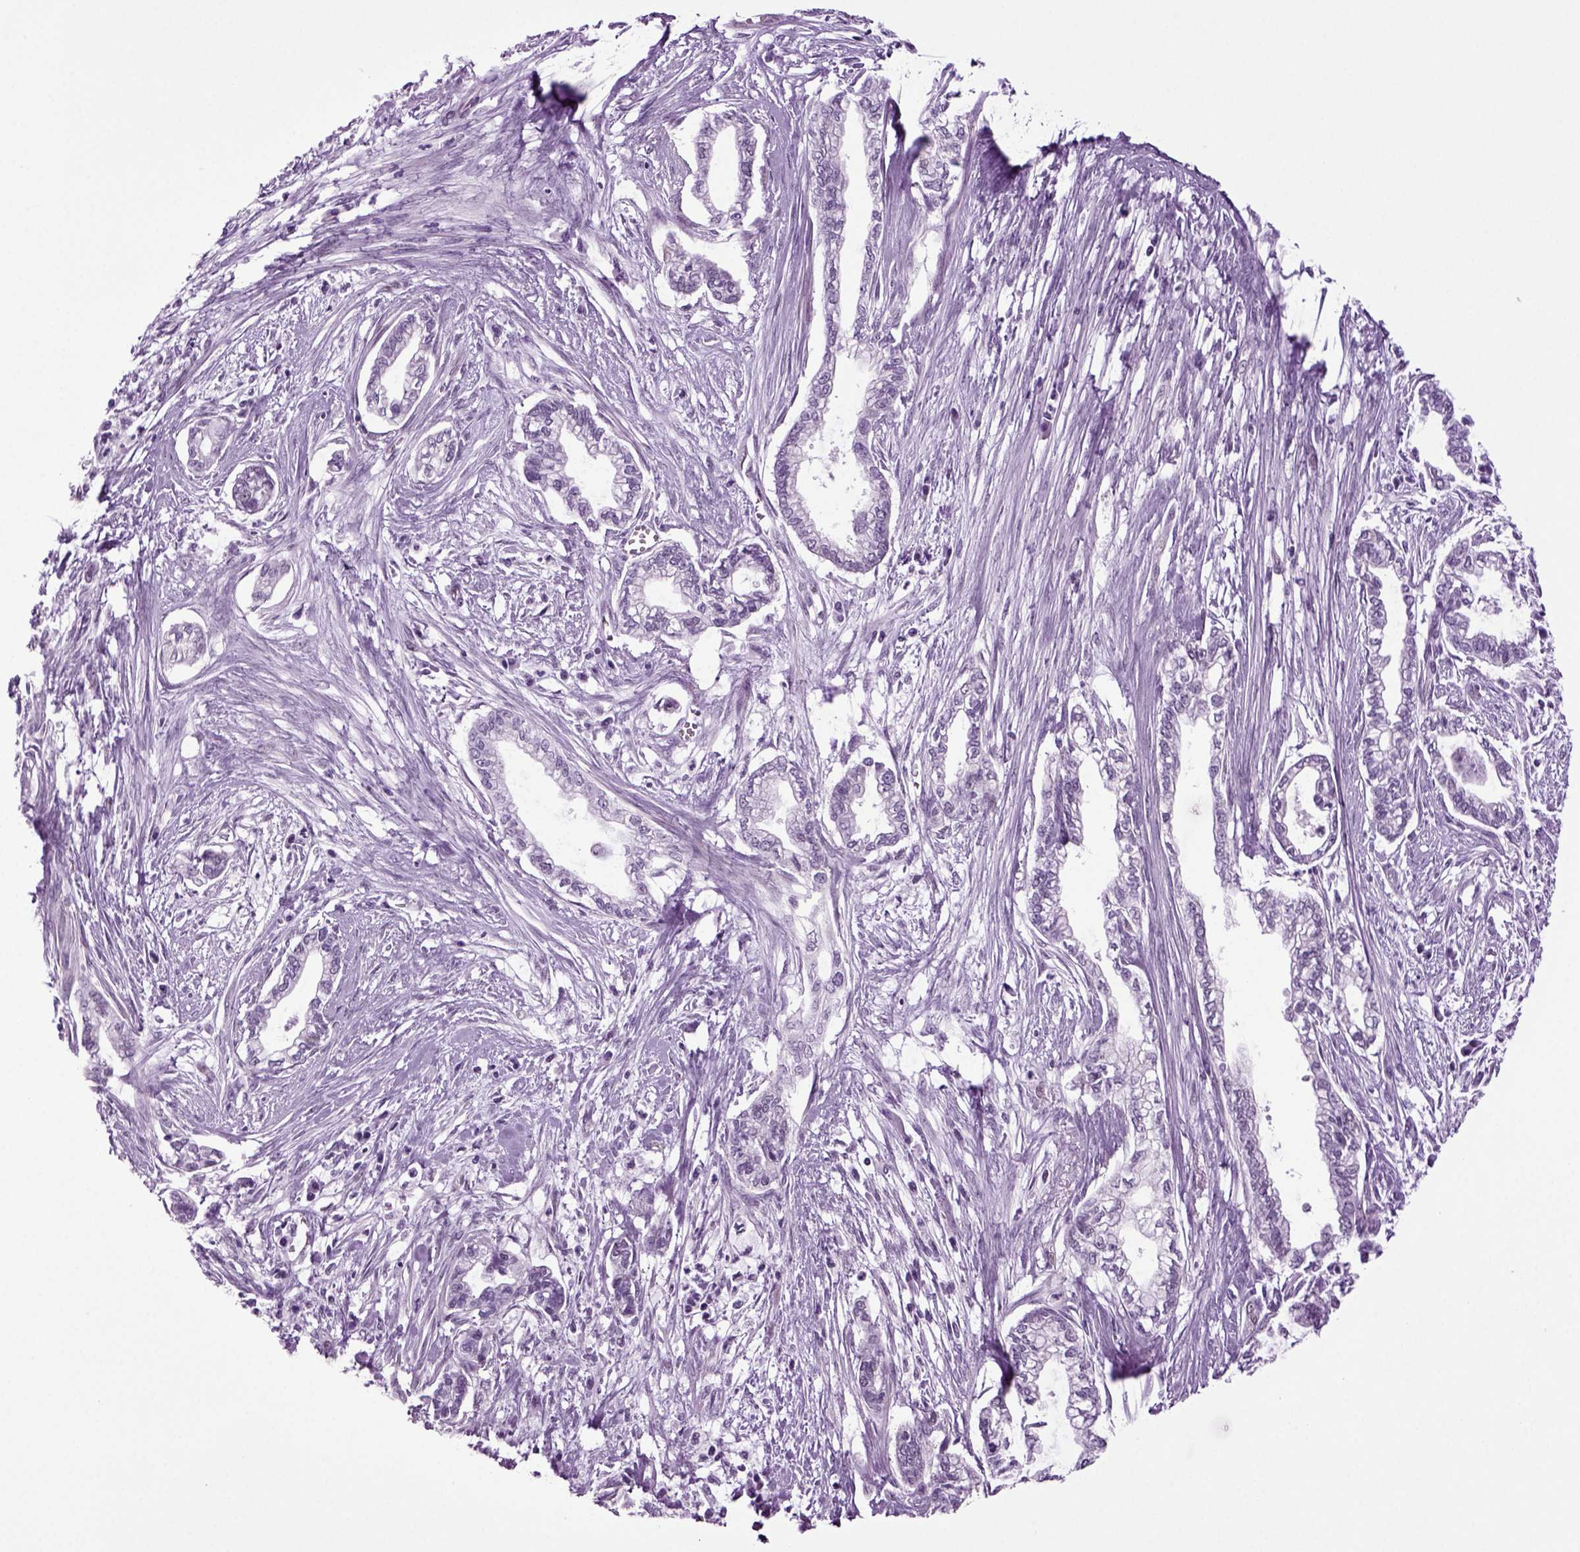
{"staining": {"intensity": "negative", "quantity": "none", "location": "none"}, "tissue": "cervical cancer", "cell_type": "Tumor cells", "image_type": "cancer", "snomed": [{"axis": "morphology", "description": "Adenocarcinoma, NOS"}, {"axis": "topography", "description": "Cervix"}], "caption": "Tumor cells show no significant positivity in cervical cancer (adenocarcinoma).", "gene": "RFX3", "patient": {"sex": "female", "age": 62}}